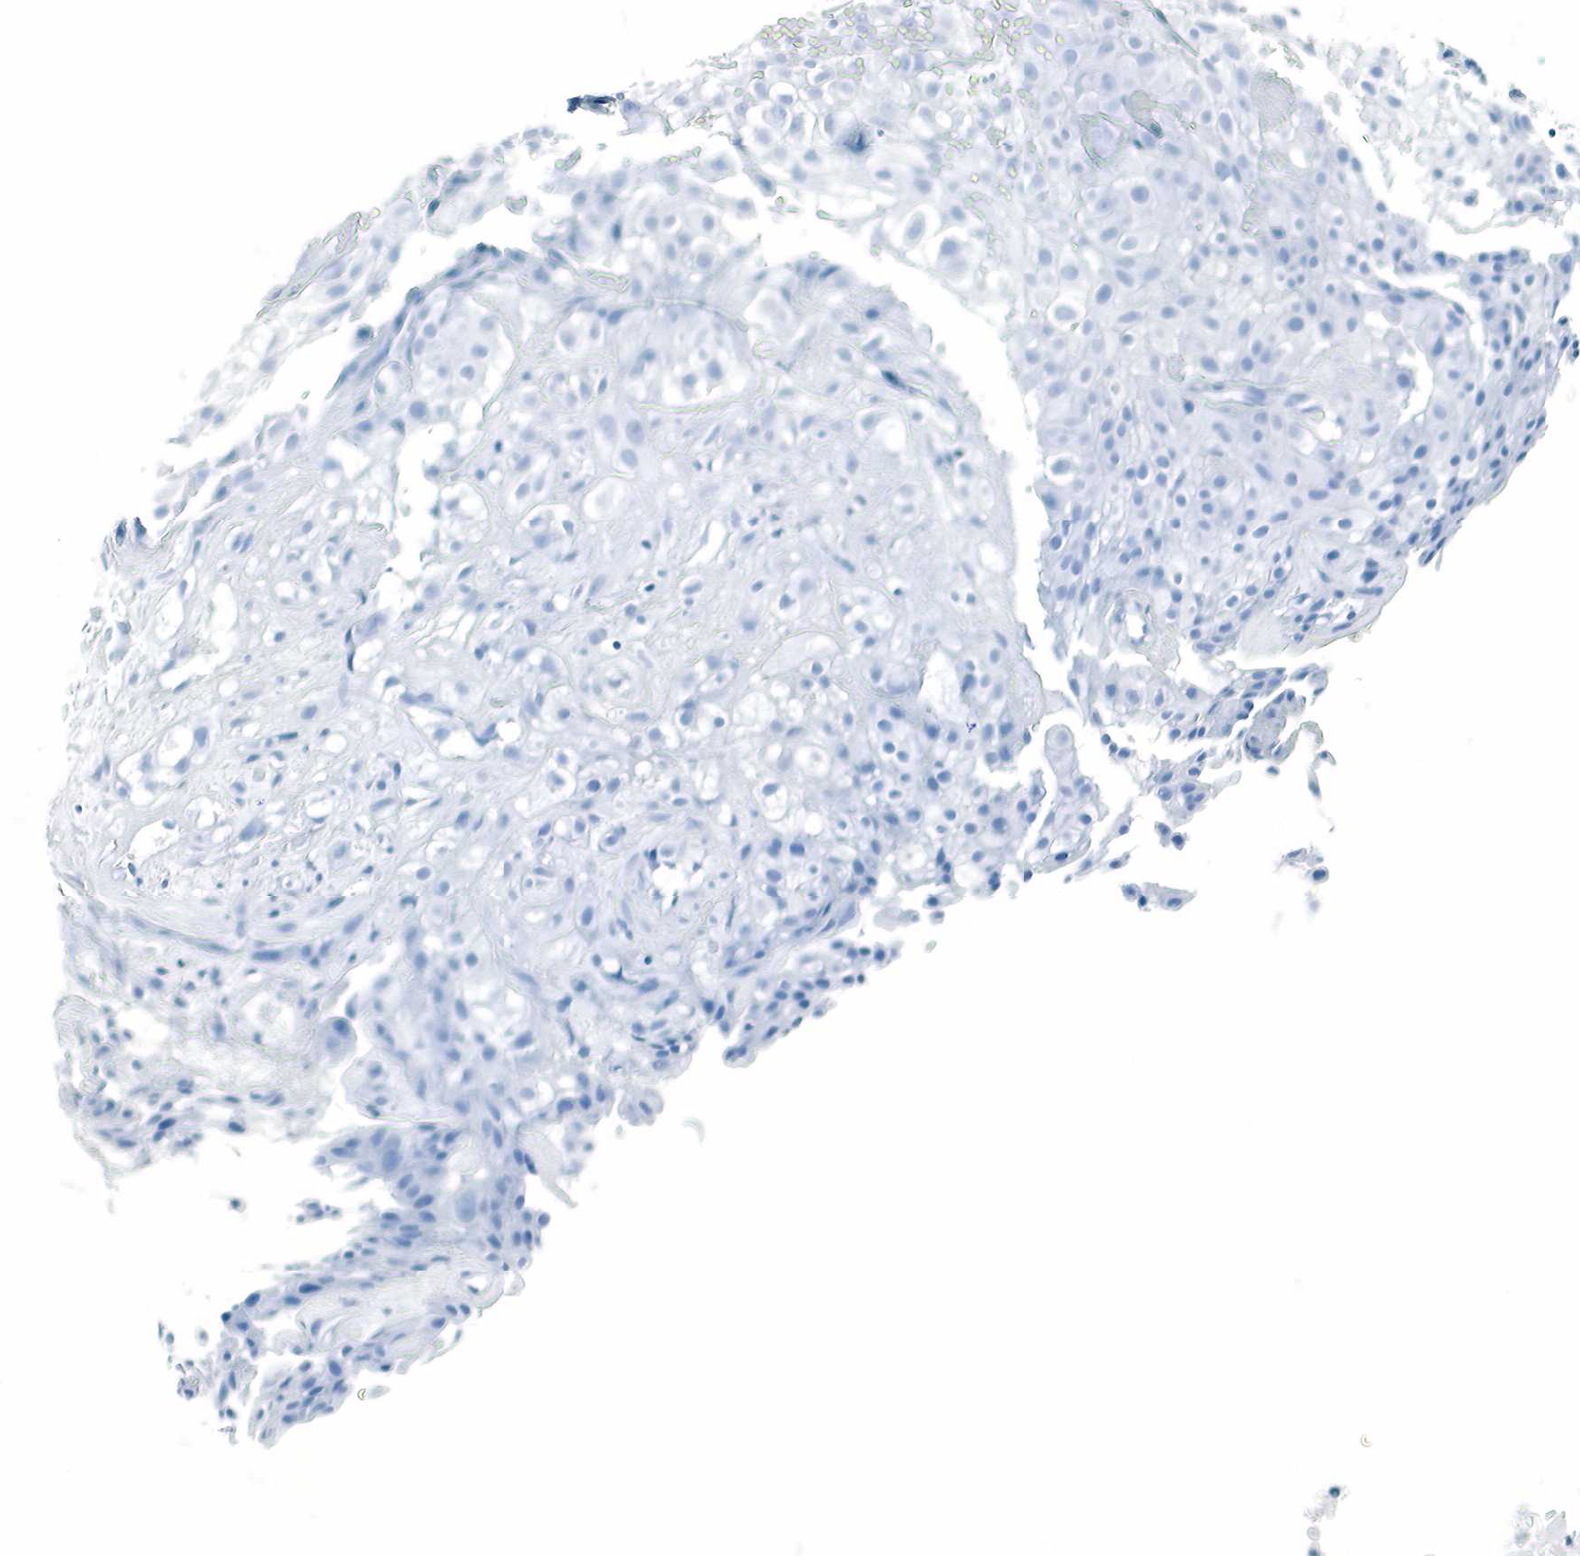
{"staining": {"intensity": "negative", "quantity": "none", "location": "none"}, "tissue": "urothelial cancer", "cell_type": "Tumor cells", "image_type": "cancer", "snomed": [{"axis": "morphology", "description": "Urothelial carcinoma, High grade"}, {"axis": "topography", "description": "Urinary bladder"}], "caption": "Urothelial carcinoma (high-grade) was stained to show a protein in brown. There is no significant staining in tumor cells.", "gene": "GCG", "patient": {"sex": "male", "age": 56}}